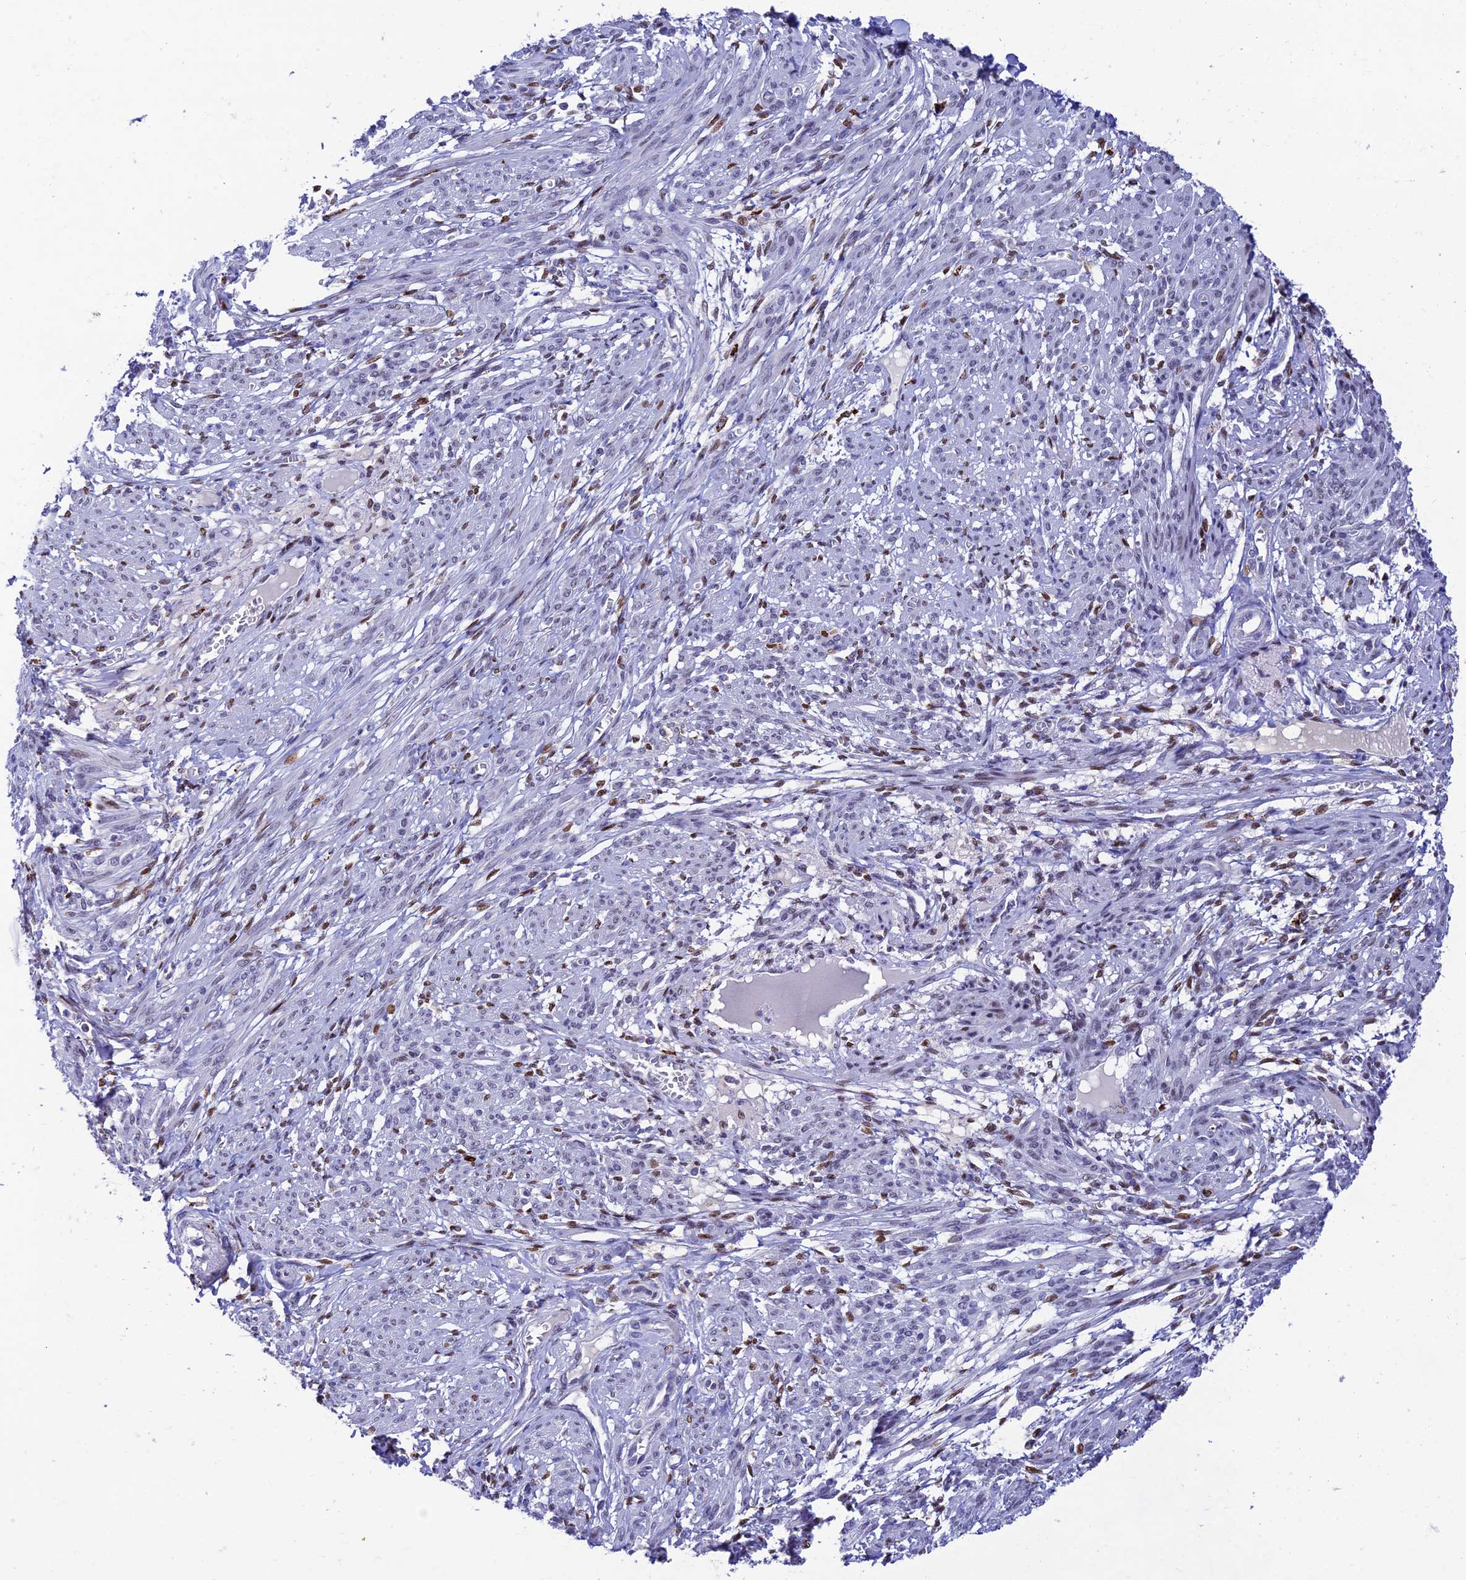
{"staining": {"intensity": "negative", "quantity": "none", "location": "none"}, "tissue": "smooth muscle", "cell_type": "Smooth muscle cells", "image_type": "normal", "snomed": [{"axis": "morphology", "description": "Normal tissue, NOS"}, {"axis": "topography", "description": "Smooth muscle"}], "caption": "An IHC micrograph of benign smooth muscle is shown. There is no staining in smooth muscle cells of smooth muscle. (Stains: DAB immunohistochemistry with hematoxylin counter stain, Microscopy: brightfield microscopy at high magnification).", "gene": "HIC1", "patient": {"sex": "female", "age": 39}}